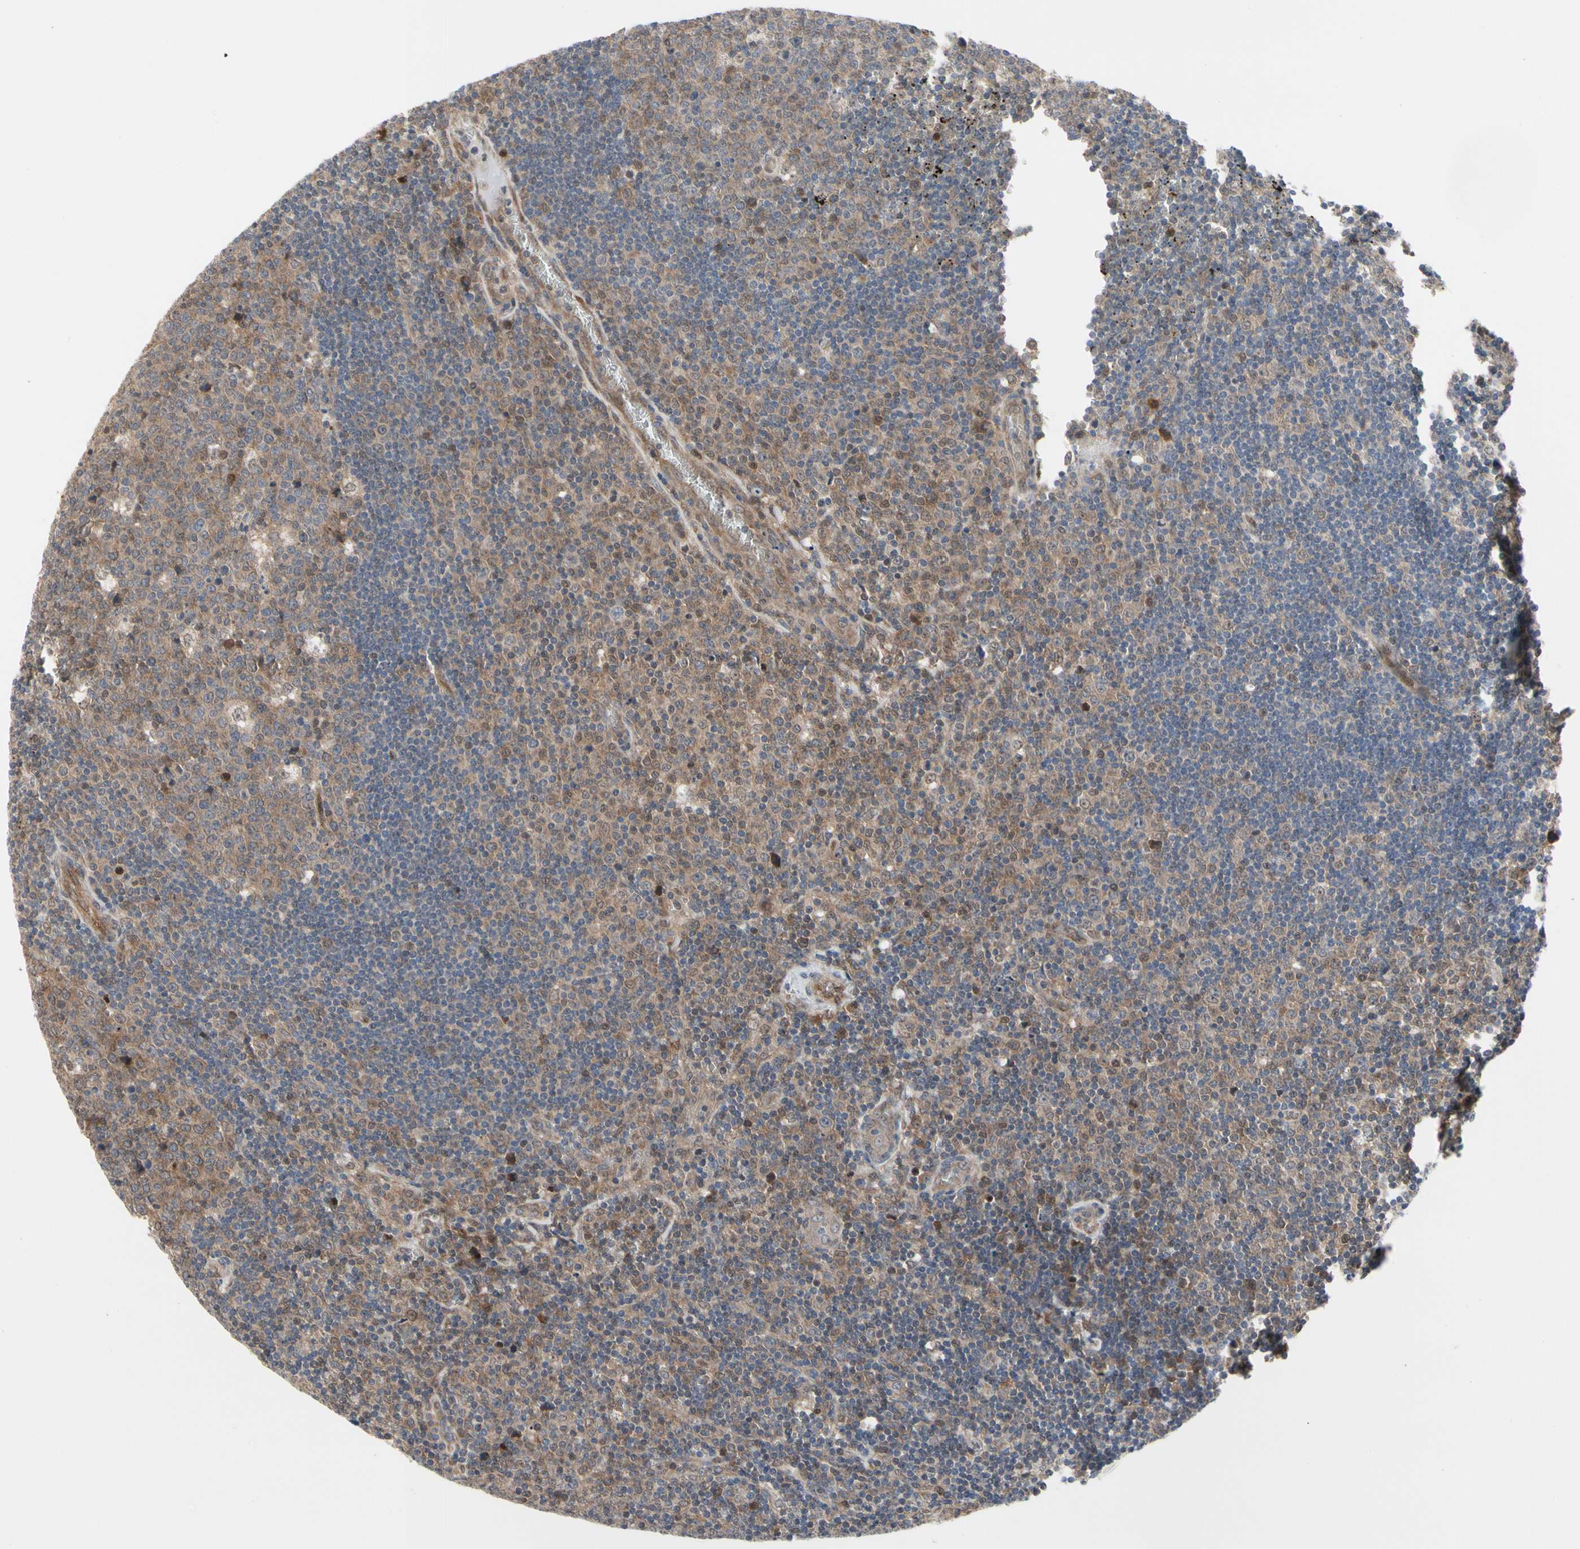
{"staining": {"intensity": "weak", "quantity": ">75%", "location": "cytoplasmic/membranous"}, "tissue": "lymph node", "cell_type": "Germinal center cells", "image_type": "normal", "snomed": [{"axis": "morphology", "description": "Normal tissue, NOS"}, {"axis": "topography", "description": "Lymph node"}, {"axis": "topography", "description": "Salivary gland"}], "caption": "A micrograph of human lymph node stained for a protein reveals weak cytoplasmic/membranous brown staining in germinal center cells.", "gene": "CDK5", "patient": {"sex": "male", "age": 8}}